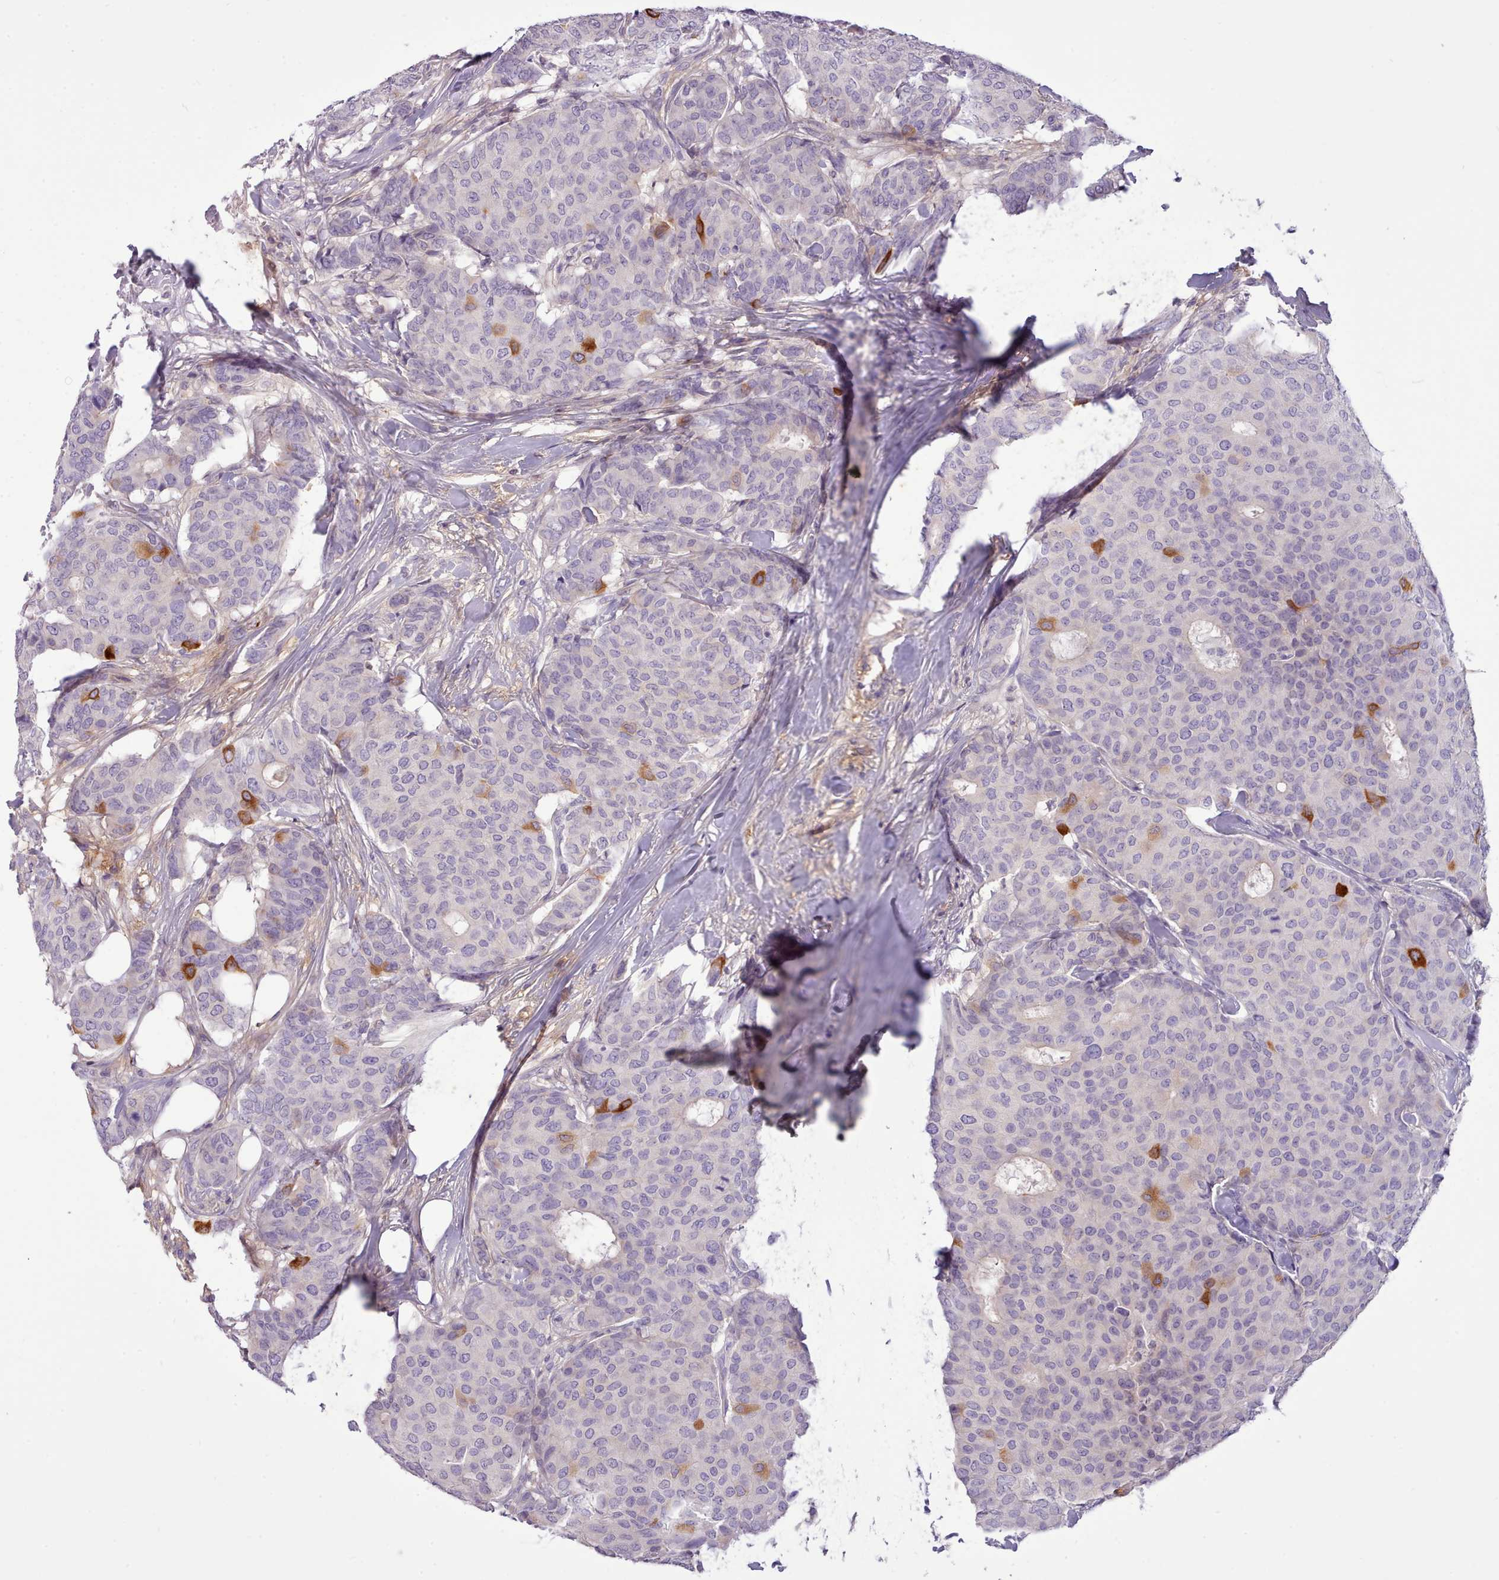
{"staining": {"intensity": "strong", "quantity": "<25%", "location": "cytoplasmic/membranous"}, "tissue": "breast cancer", "cell_type": "Tumor cells", "image_type": "cancer", "snomed": [{"axis": "morphology", "description": "Duct carcinoma"}, {"axis": "topography", "description": "Breast"}], "caption": "Immunohistochemistry (IHC) micrograph of neoplastic tissue: human breast cancer stained using immunohistochemistry exhibits medium levels of strong protein expression localized specifically in the cytoplasmic/membranous of tumor cells, appearing as a cytoplasmic/membranous brown color.", "gene": "CYP2A13", "patient": {"sex": "female", "age": 75}}